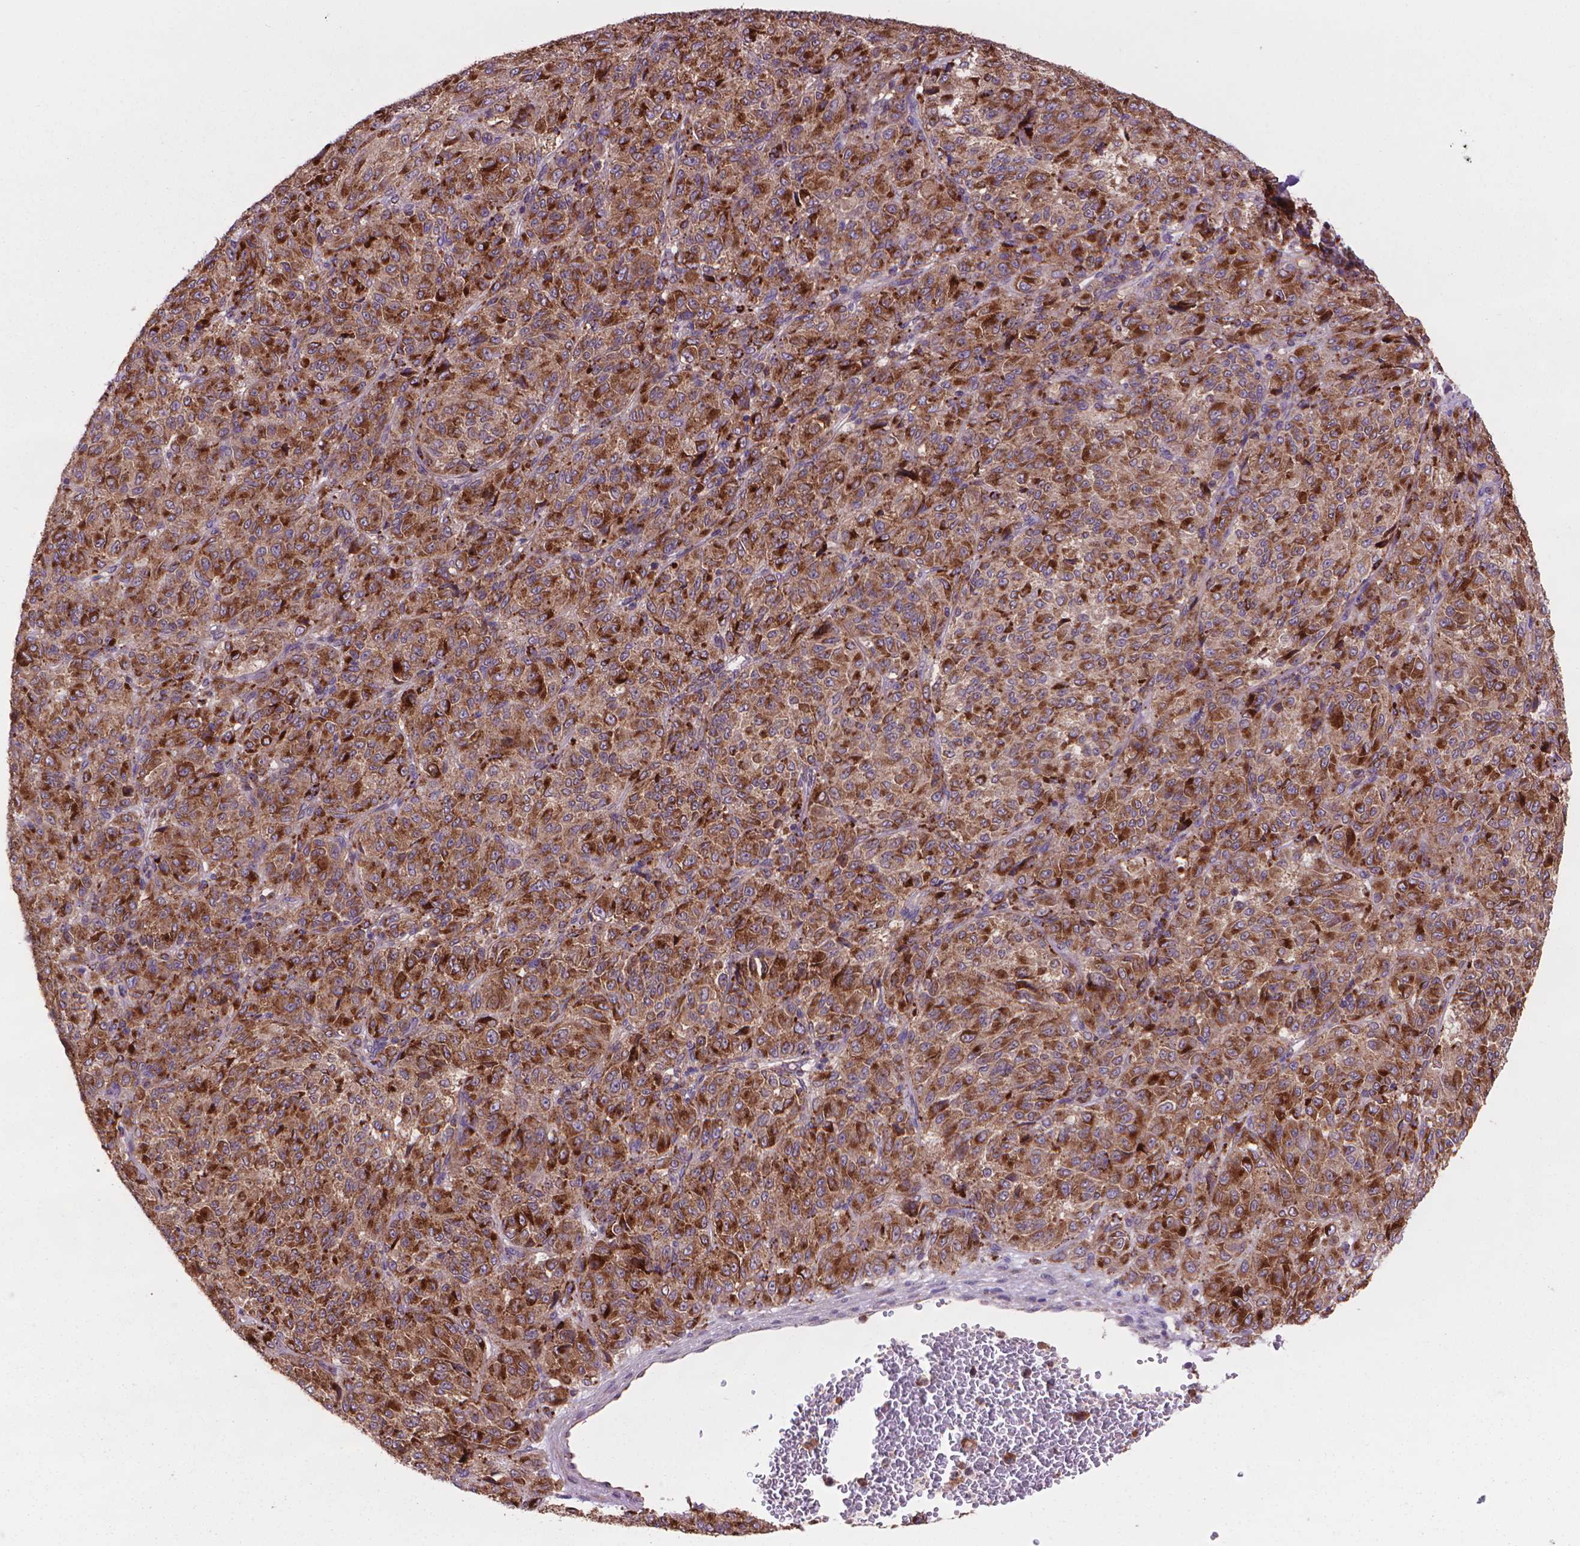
{"staining": {"intensity": "strong", "quantity": ">75%", "location": "cytoplasmic/membranous"}, "tissue": "melanoma", "cell_type": "Tumor cells", "image_type": "cancer", "snomed": [{"axis": "morphology", "description": "Malignant melanoma, Metastatic site"}, {"axis": "topography", "description": "Brain"}], "caption": "Tumor cells demonstrate high levels of strong cytoplasmic/membranous staining in approximately >75% of cells in melanoma.", "gene": "GLB1", "patient": {"sex": "female", "age": 56}}